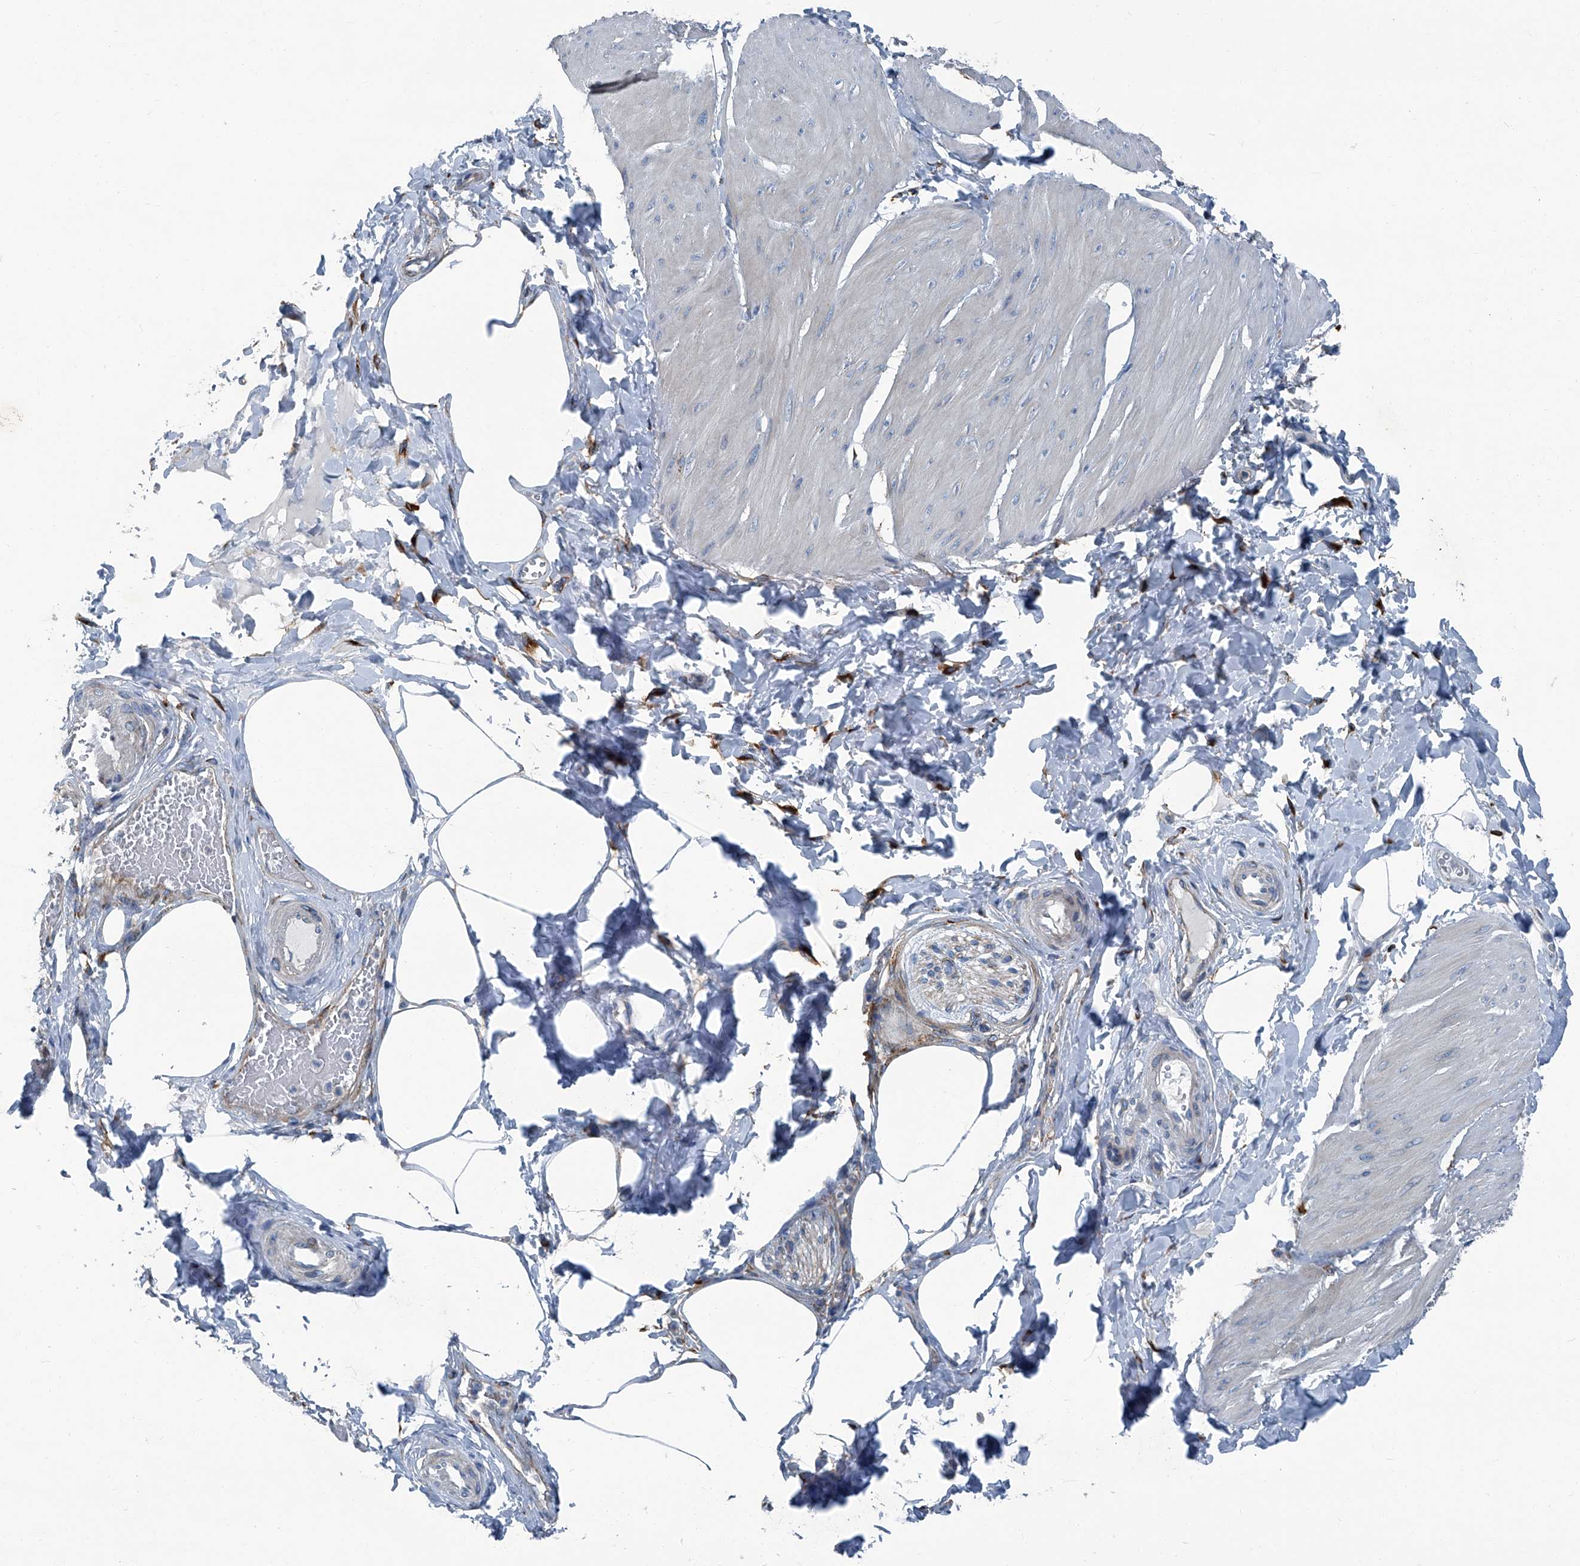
{"staining": {"intensity": "negative", "quantity": "none", "location": "none"}, "tissue": "smooth muscle", "cell_type": "Smooth muscle cells", "image_type": "normal", "snomed": [{"axis": "morphology", "description": "Urothelial carcinoma, High grade"}, {"axis": "topography", "description": "Urinary bladder"}], "caption": "Immunohistochemistry histopathology image of benign smooth muscle: human smooth muscle stained with DAB reveals no significant protein expression in smooth muscle cells.", "gene": "SEPTIN7", "patient": {"sex": "male", "age": 46}}